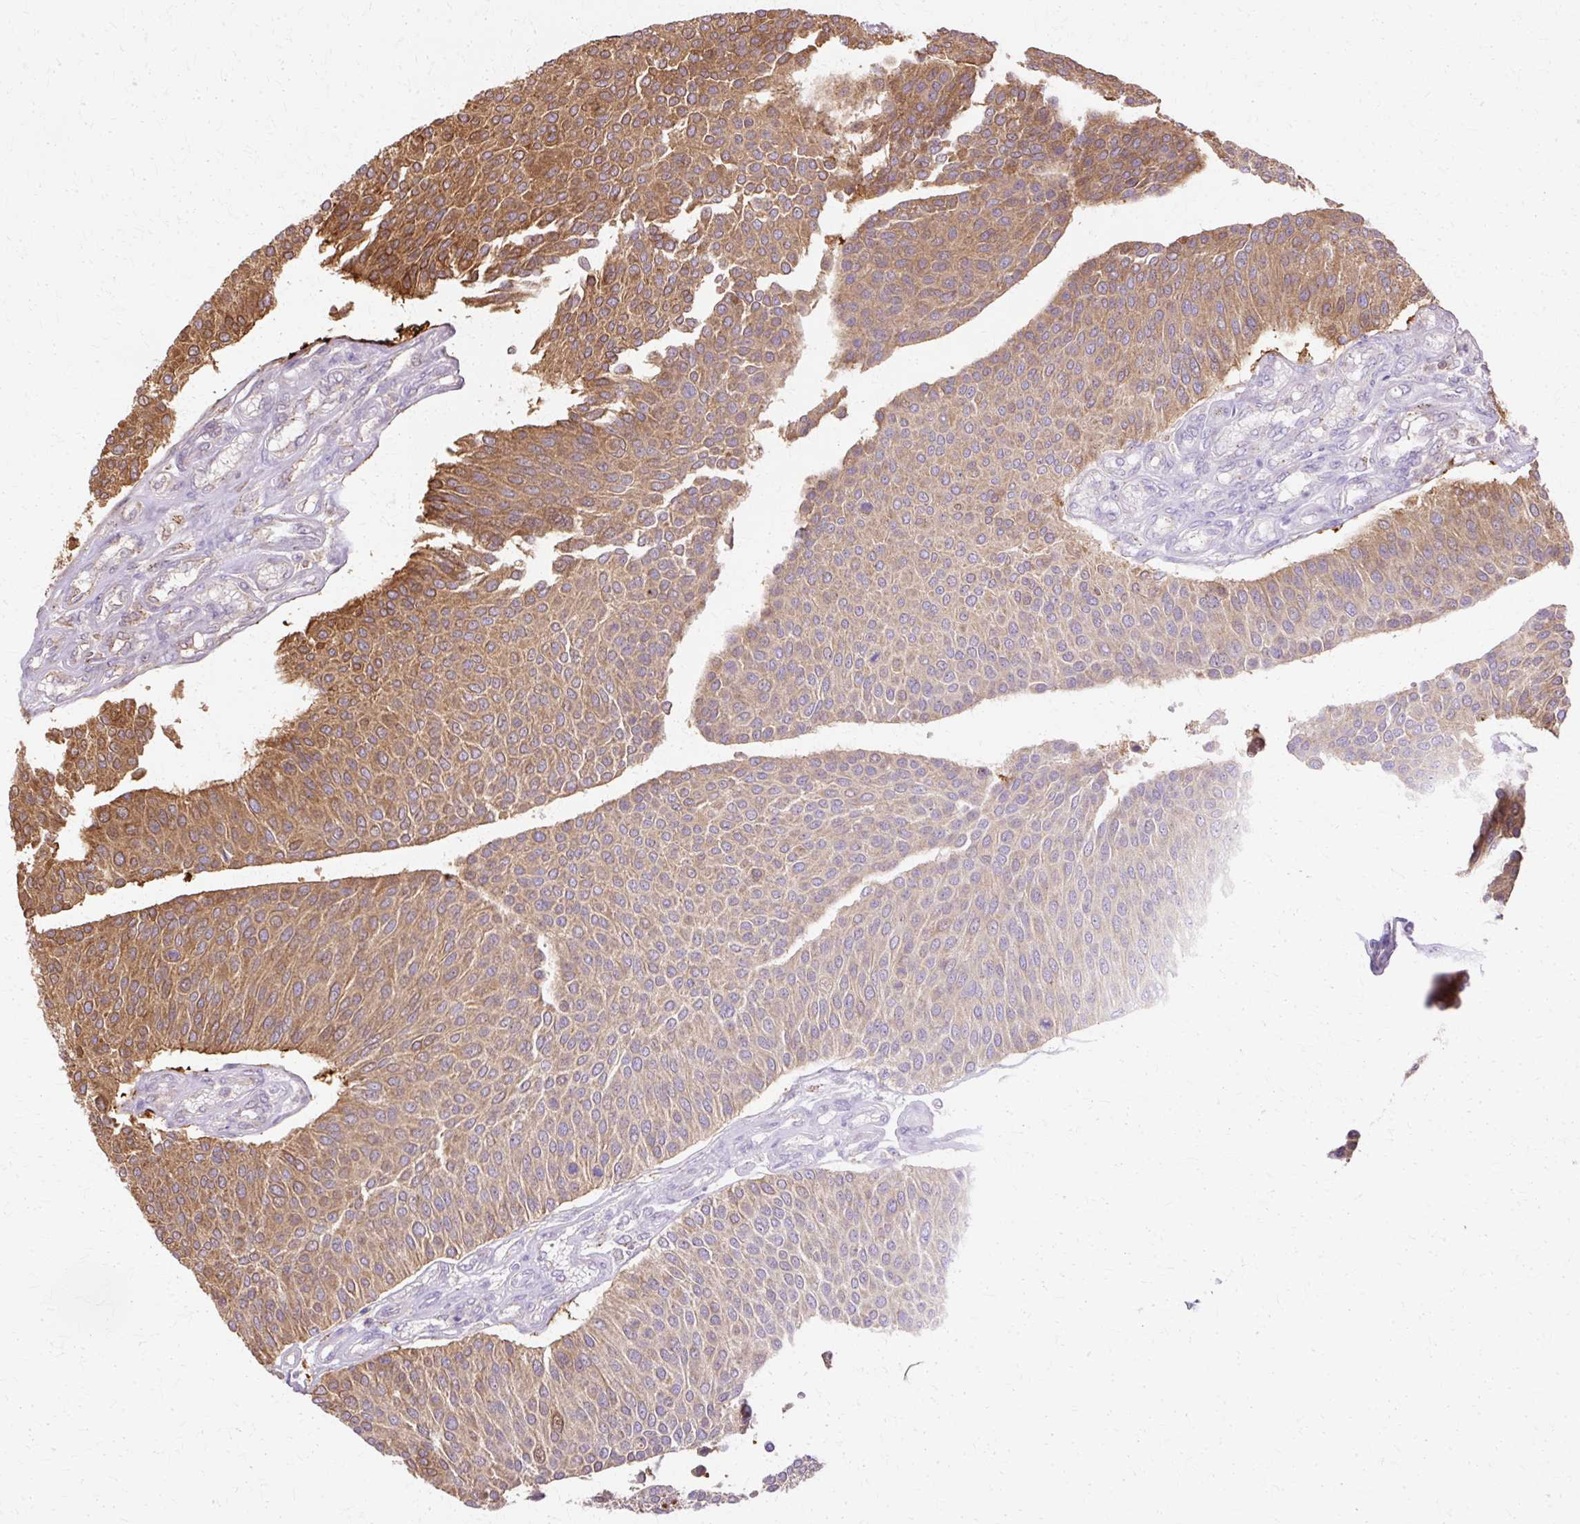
{"staining": {"intensity": "moderate", "quantity": "25%-75%", "location": "cytoplasmic/membranous"}, "tissue": "urothelial cancer", "cell_type": "Tumor cells", "image_type": "cancer", "snomed": [{"axis": "morphology", "description": "Urothelial carcinoma, NOS"}, {"axis": "topography", "description": "Urinary bladder"}], "caption": "Immunohistochemical staining of urothelial cancer exhibits medium levels of moderate cytoplasmic/membranous staining in about 25%-75% of tumor cells.", "gene": "COPB1", "patient": {"sex": "male", "age": 55}}